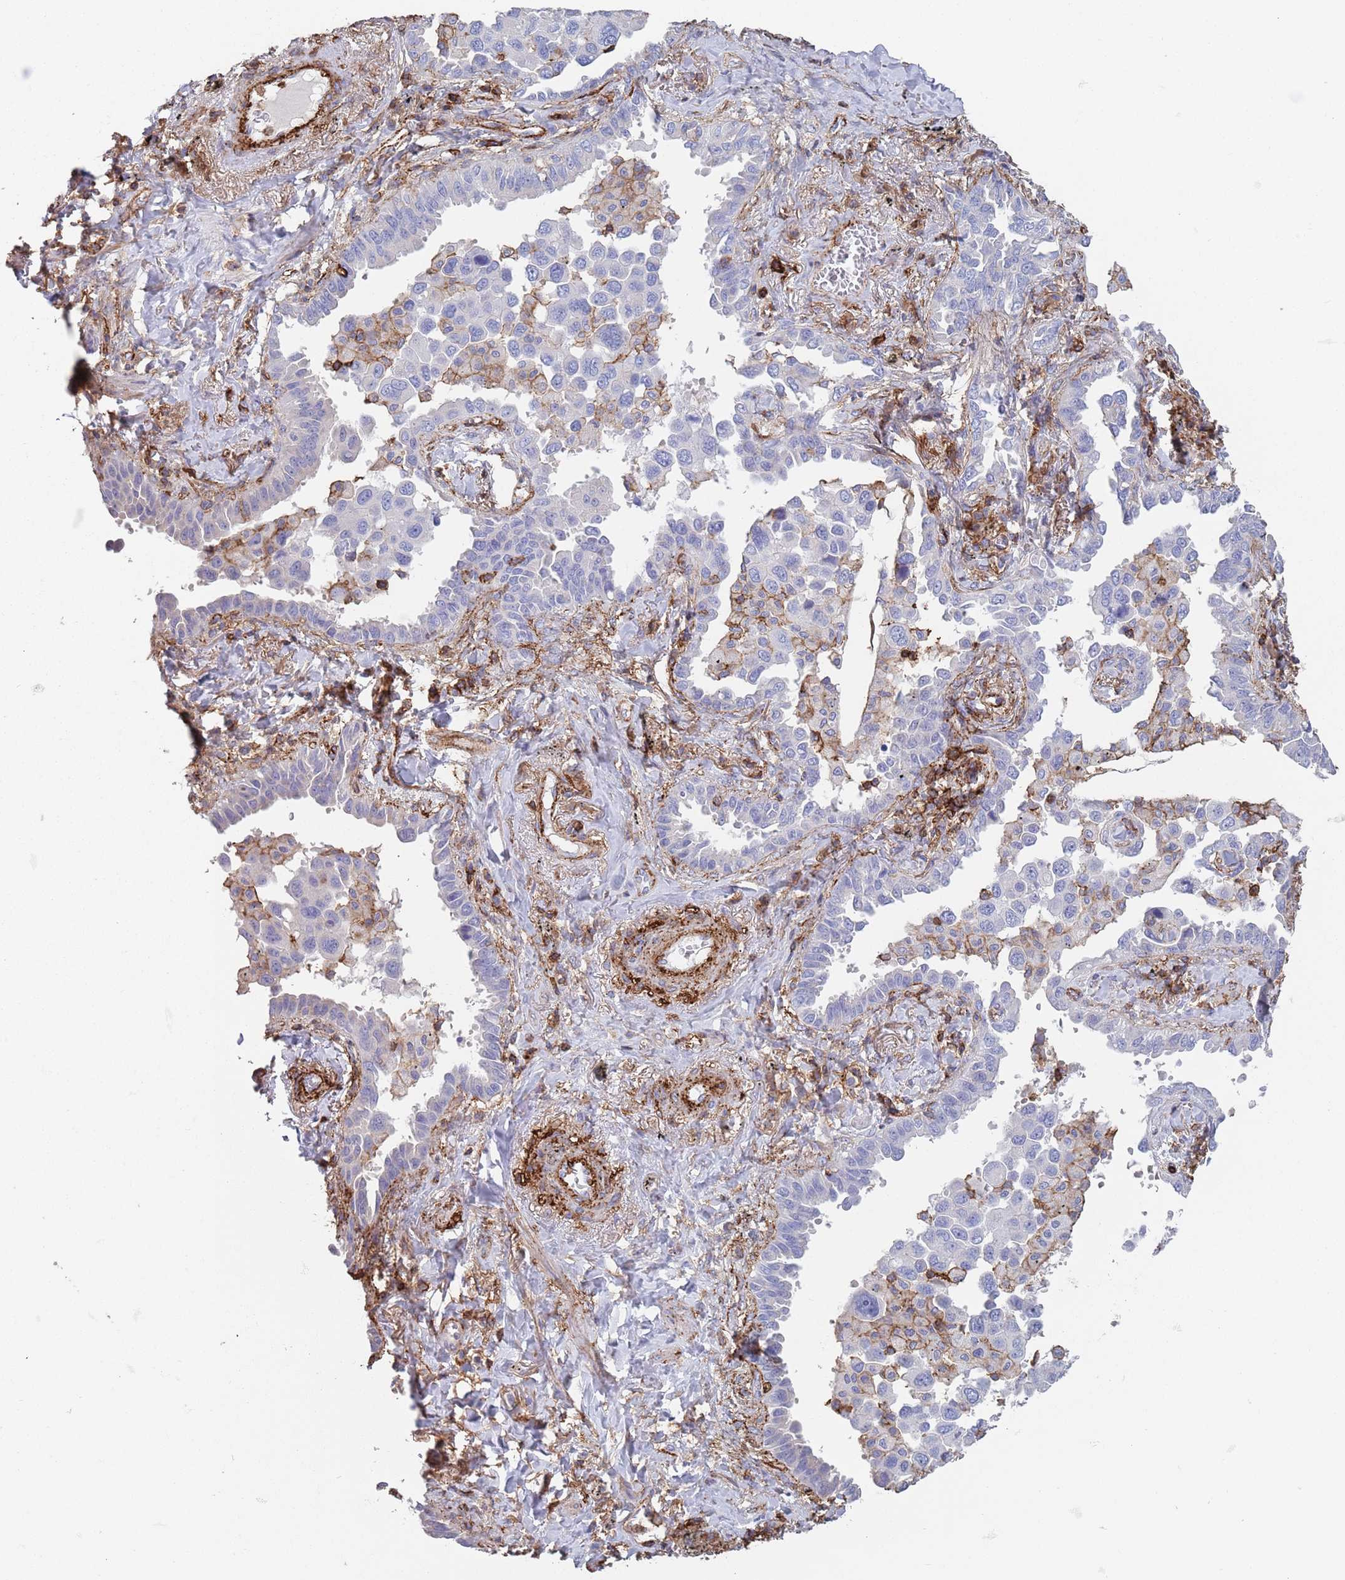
{"staining": {"intensity": "negative", "quantity": "none", "location": "none"}, "tissue": "lung cancer", "cell_type": "Tumor cells", "image_type": "cancer", "snomed": [{"axis": "morphology", "description": "Adenocarcinoma, NOS"}, {"axis": "topography", "description": "Lung"}], "caption": "High power microscopy histopathology image of an IHC photomicrograph of lung adenocarcinoma, revealing no significant expression in tumor cells. (IHC, brightfield microscopy, high magnification).", "gene": "RNF144A", "patient": {"sex": "male", "age": 67}}